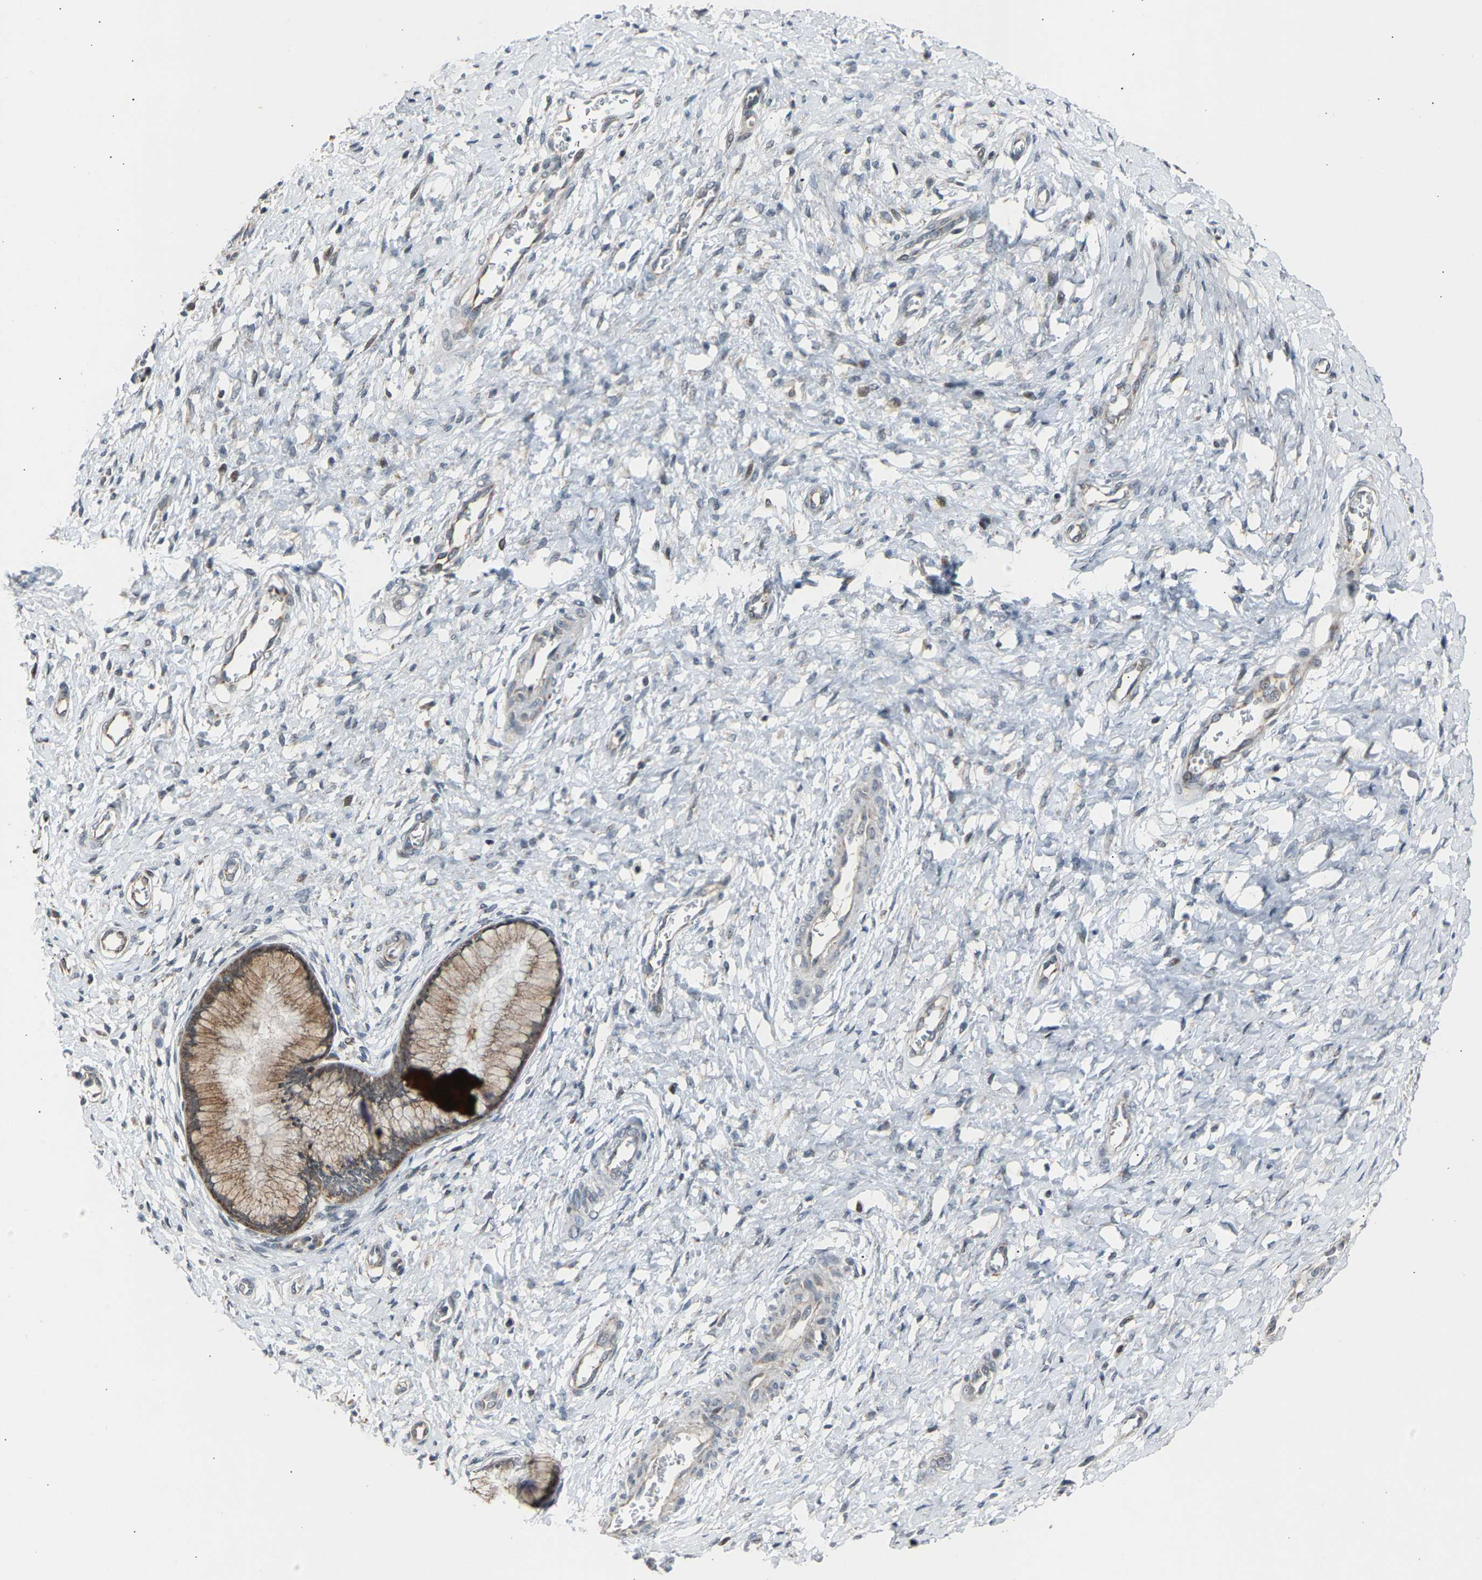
{"staining": {"intensity": "weak", "quantity": ">75%", "location": "cytoplasmic/membranous"}, "tissue": "cervix", "cell_type": "Glandular cells", "image_type": "normal", "snomed": [{"axis": "morphology", "description": "Normal tissue, NOS"}, {"axis": "topography", "description": "Cervix"}], "caption": "Cervix stained with immunohistochemistry shows weak cytoplasmic/membranous positivity in about >75% of glandular cells. Using DAB (brown) and hematoxylin (blue) stains, captured at high magnification using brightfield microscopy.", "gene": "SLIRP", "patient": {"sex": "female", "age": 55}}